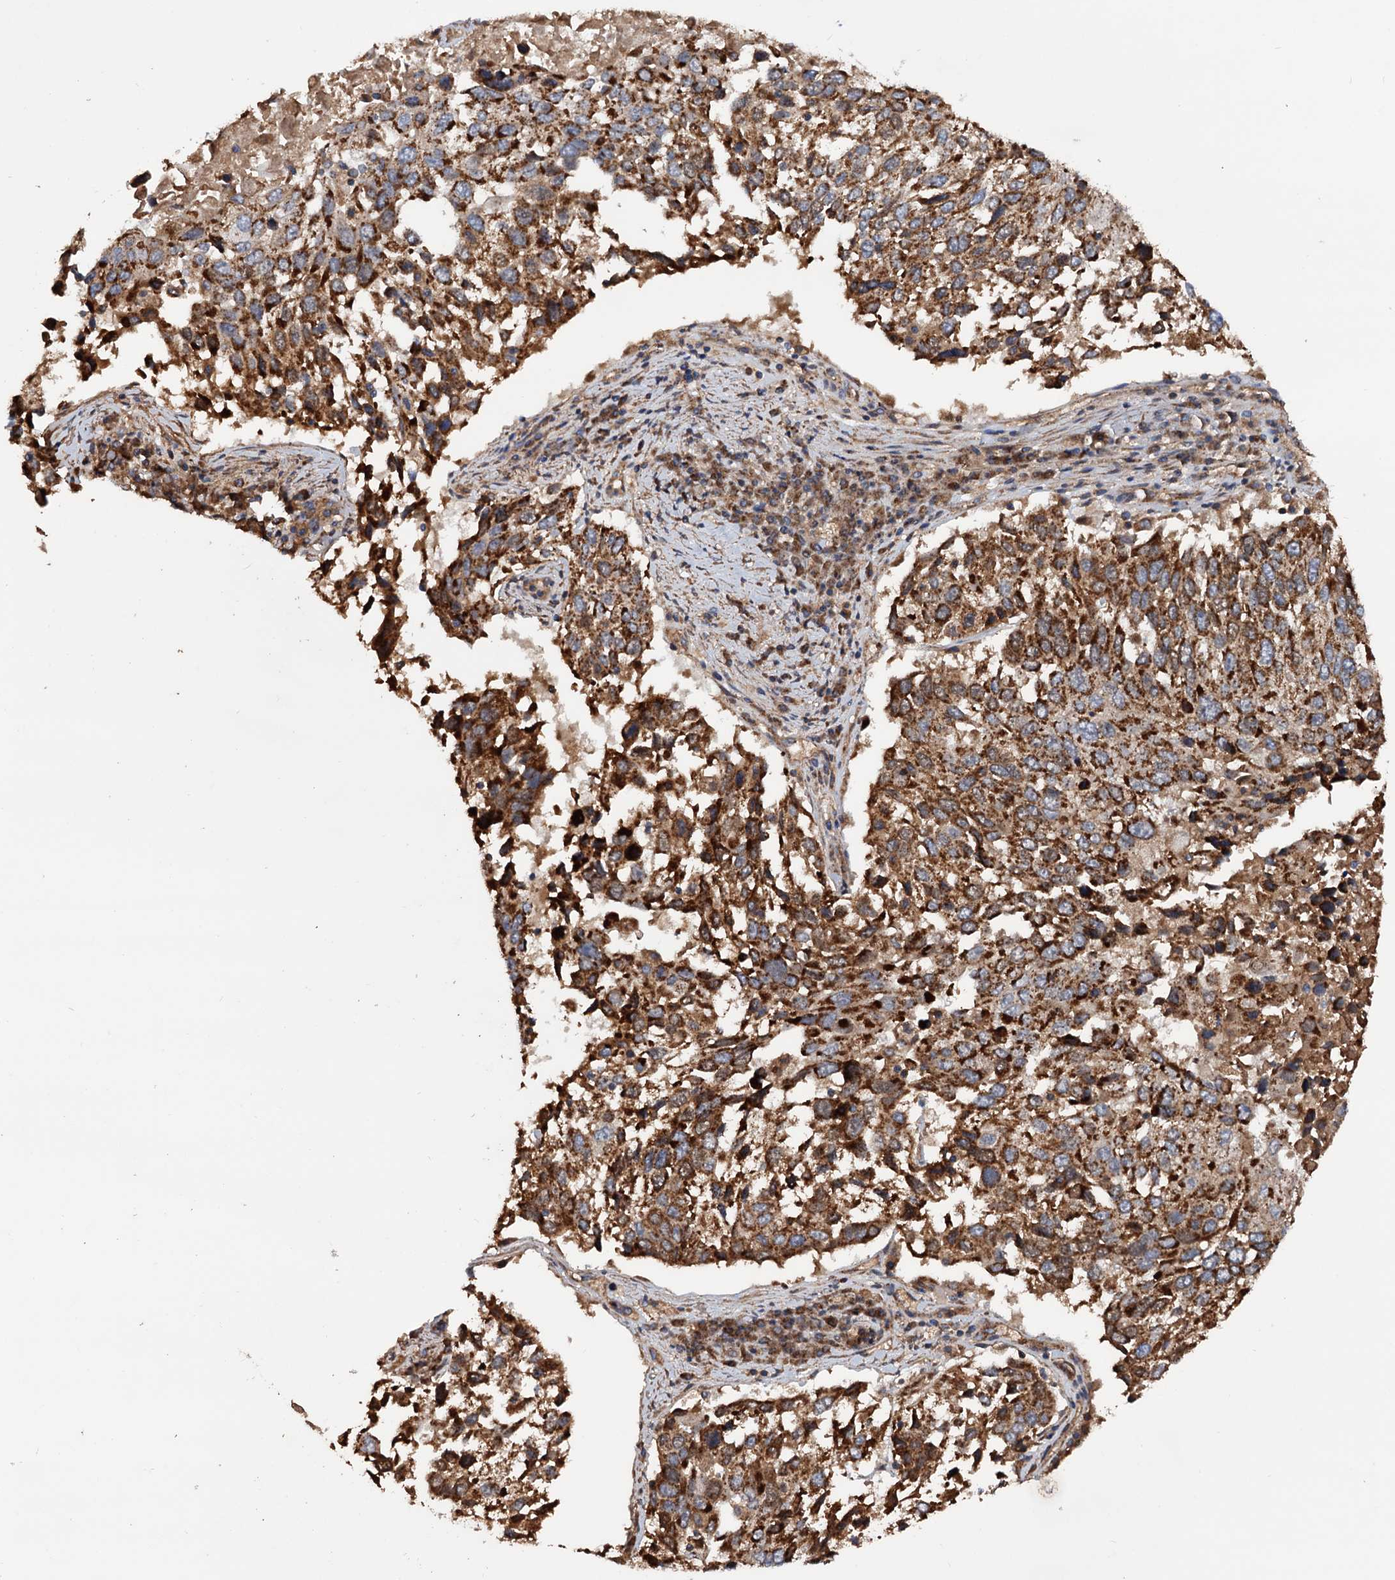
{"staining": {"intensity": "moderate", "quantity": ">75%", "location": "cytoplasmic/membranous"}, "tissue": "lung cancer", "cell_type": "Tumor cells", "image_type": "cancer", "snomed": [{"axis": "morphology", "description": "Squamous cell carcinoma, NOS"}, {"axis": "topography", "description": "Lung"}], "caption": "Protein expression analysis of squamous cell carcinoma (lung) shows moderate cytoplasmic/membranous staining in approximately >75% of tumor cells. The protein is stained brown, and the nuclei are stained in blue (DAB IHC with brightfield microscopy, high magnification).", "gene": "MRPL42", "patient": {"sex": "male", "age": 65}}